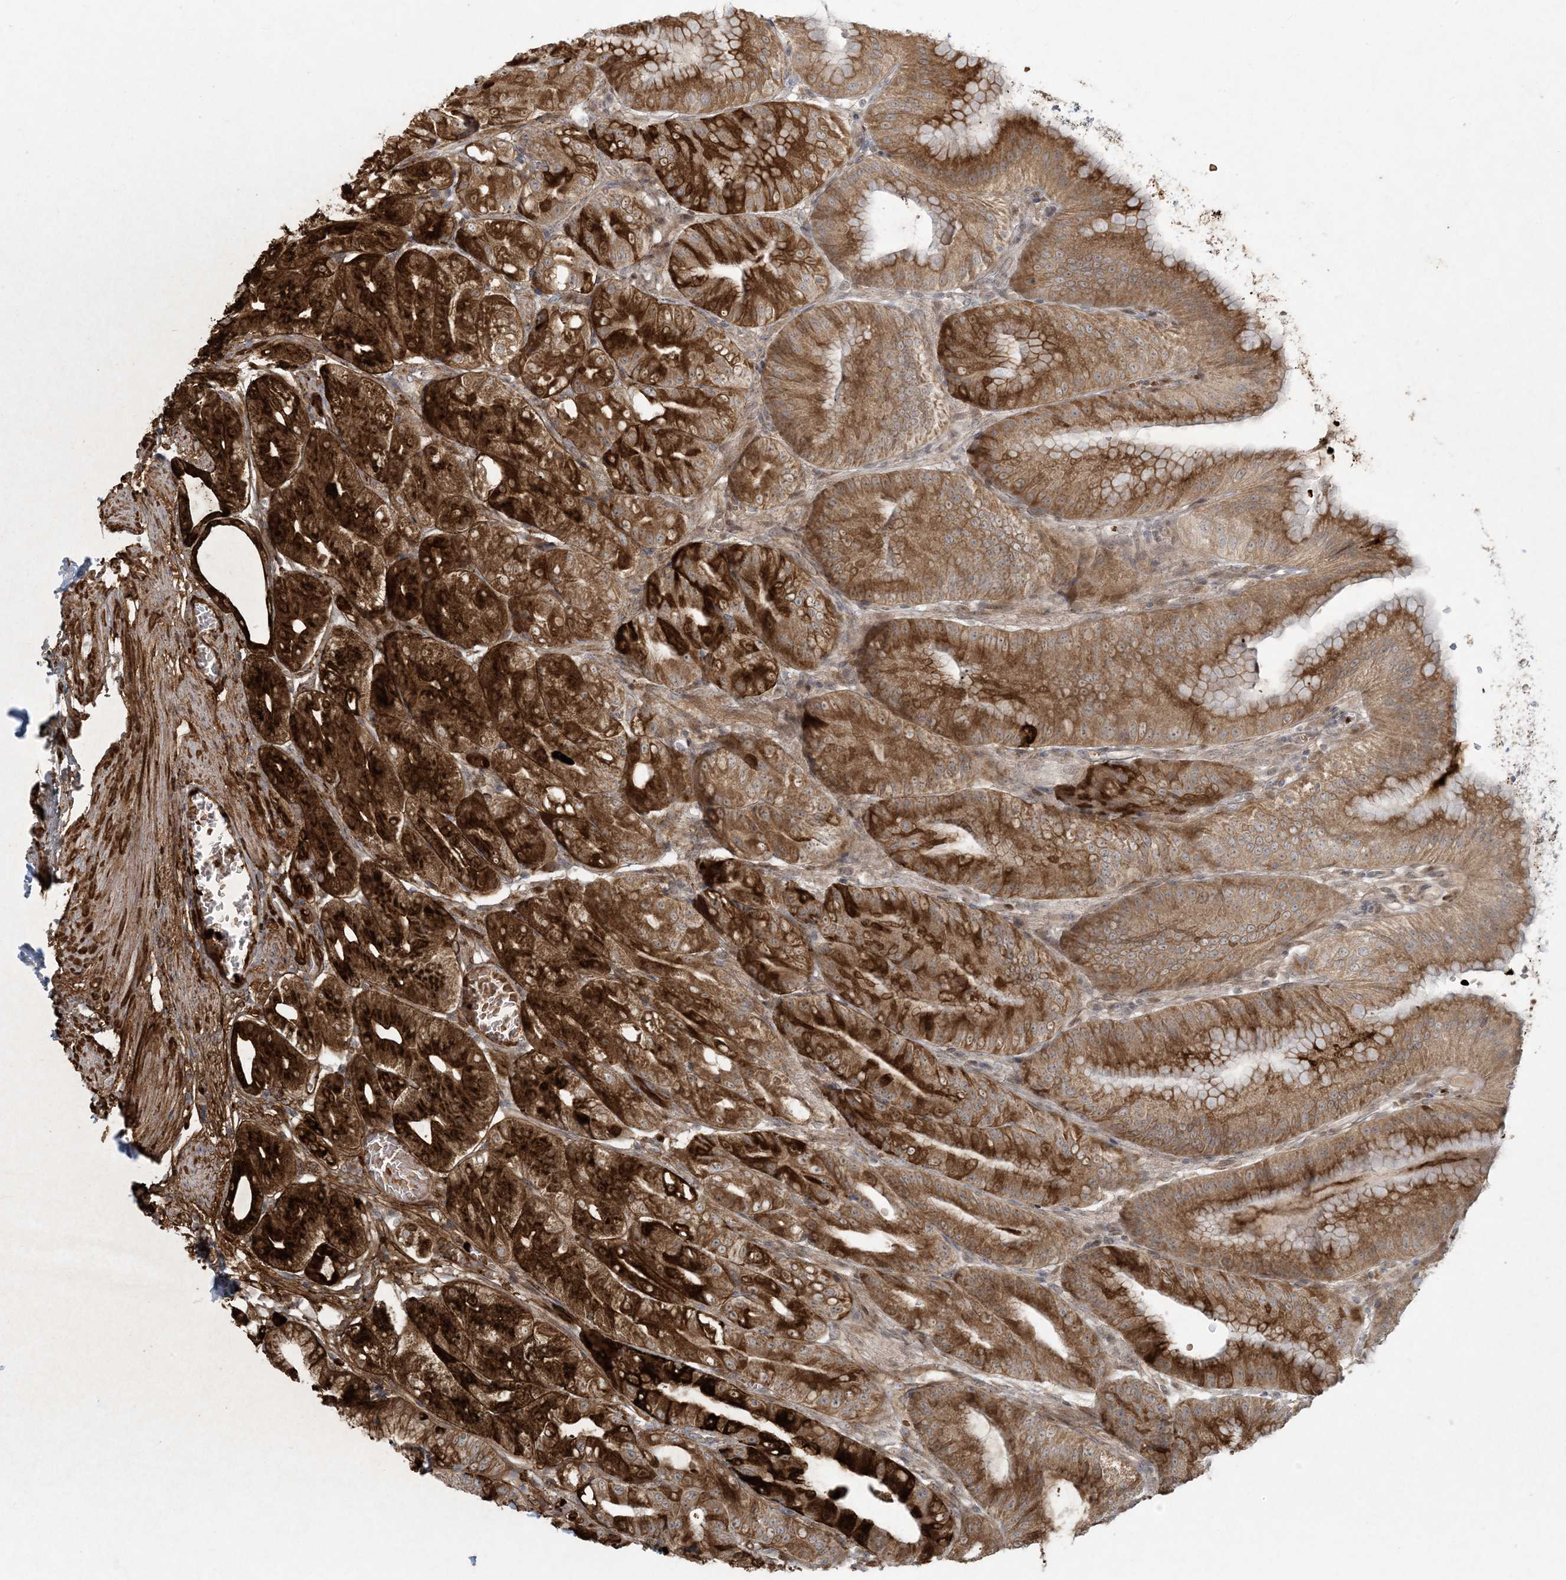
{"staining": {"intensity": "strong", "quantity": ">75%", "location": "cytoplasmic/membranous"}, "tissue": "stomach", "cell_type": "Glandular cells", "image_type": "normal", "snomed": [{"axis": "morphology", "description": "Normal tissue, NOS"}, {"axis": "topography", "description": "Stomach, lower"}], "caption": "An IHC image of unremarkable tissue is shown. Protein staining in brown shows strong cytoplasmic/membranous positivity in stomach within glandular cells. The staining was performed using DAB to visualize the protein expression in brown, while the nuclei were stained in blue with hematoxylin (Magnification: 20x).", "gene": "CTDNEP1", "patient": {"sex": "male", "age": 71}}